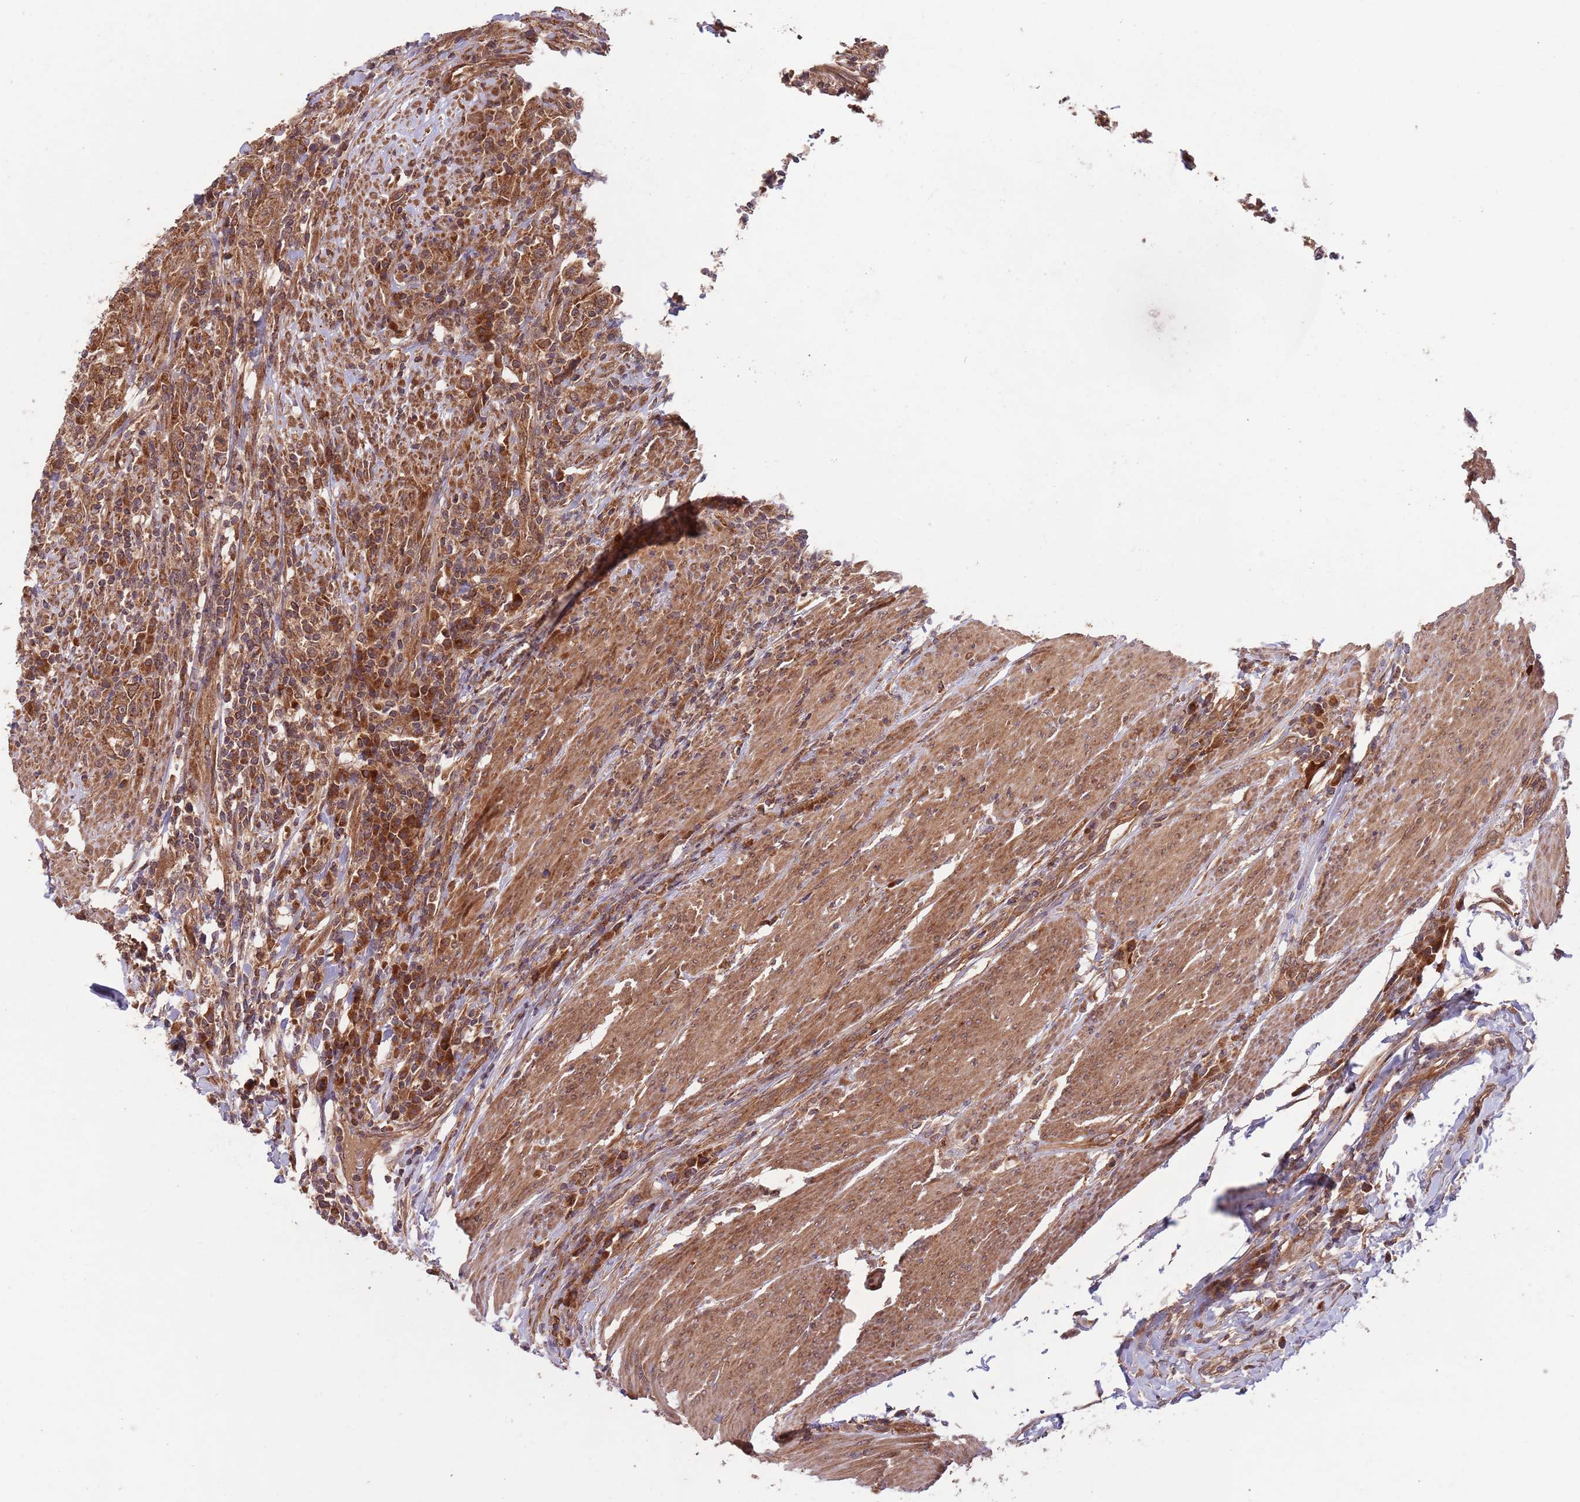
{"staining": {"intensity": "strong", "quantity": ">75%", "location": "cytoplasmic/membranous"}, "tissue": "urothelial cancer", "cell_type": "Tumor cells", "image_type": "cancer", "snomed": [{"axis": "morphology", "description": "Urothelial carcinoma, High grade"}, {"axis": "topography", "description": "Urinary bladder"}], "caption": "Immunohistochemical staining of human urothelial cancer demonstrates strong cytoplasmic/membranous protein positivity in approximately >75% of tumor cells. The staining is performed using DAB brown chromogen to label protein expression. The nuclei are counter-stained blue using hematoxylin.", "gene": "MFNG", "patient": {"sex": "male", "age": 61}}